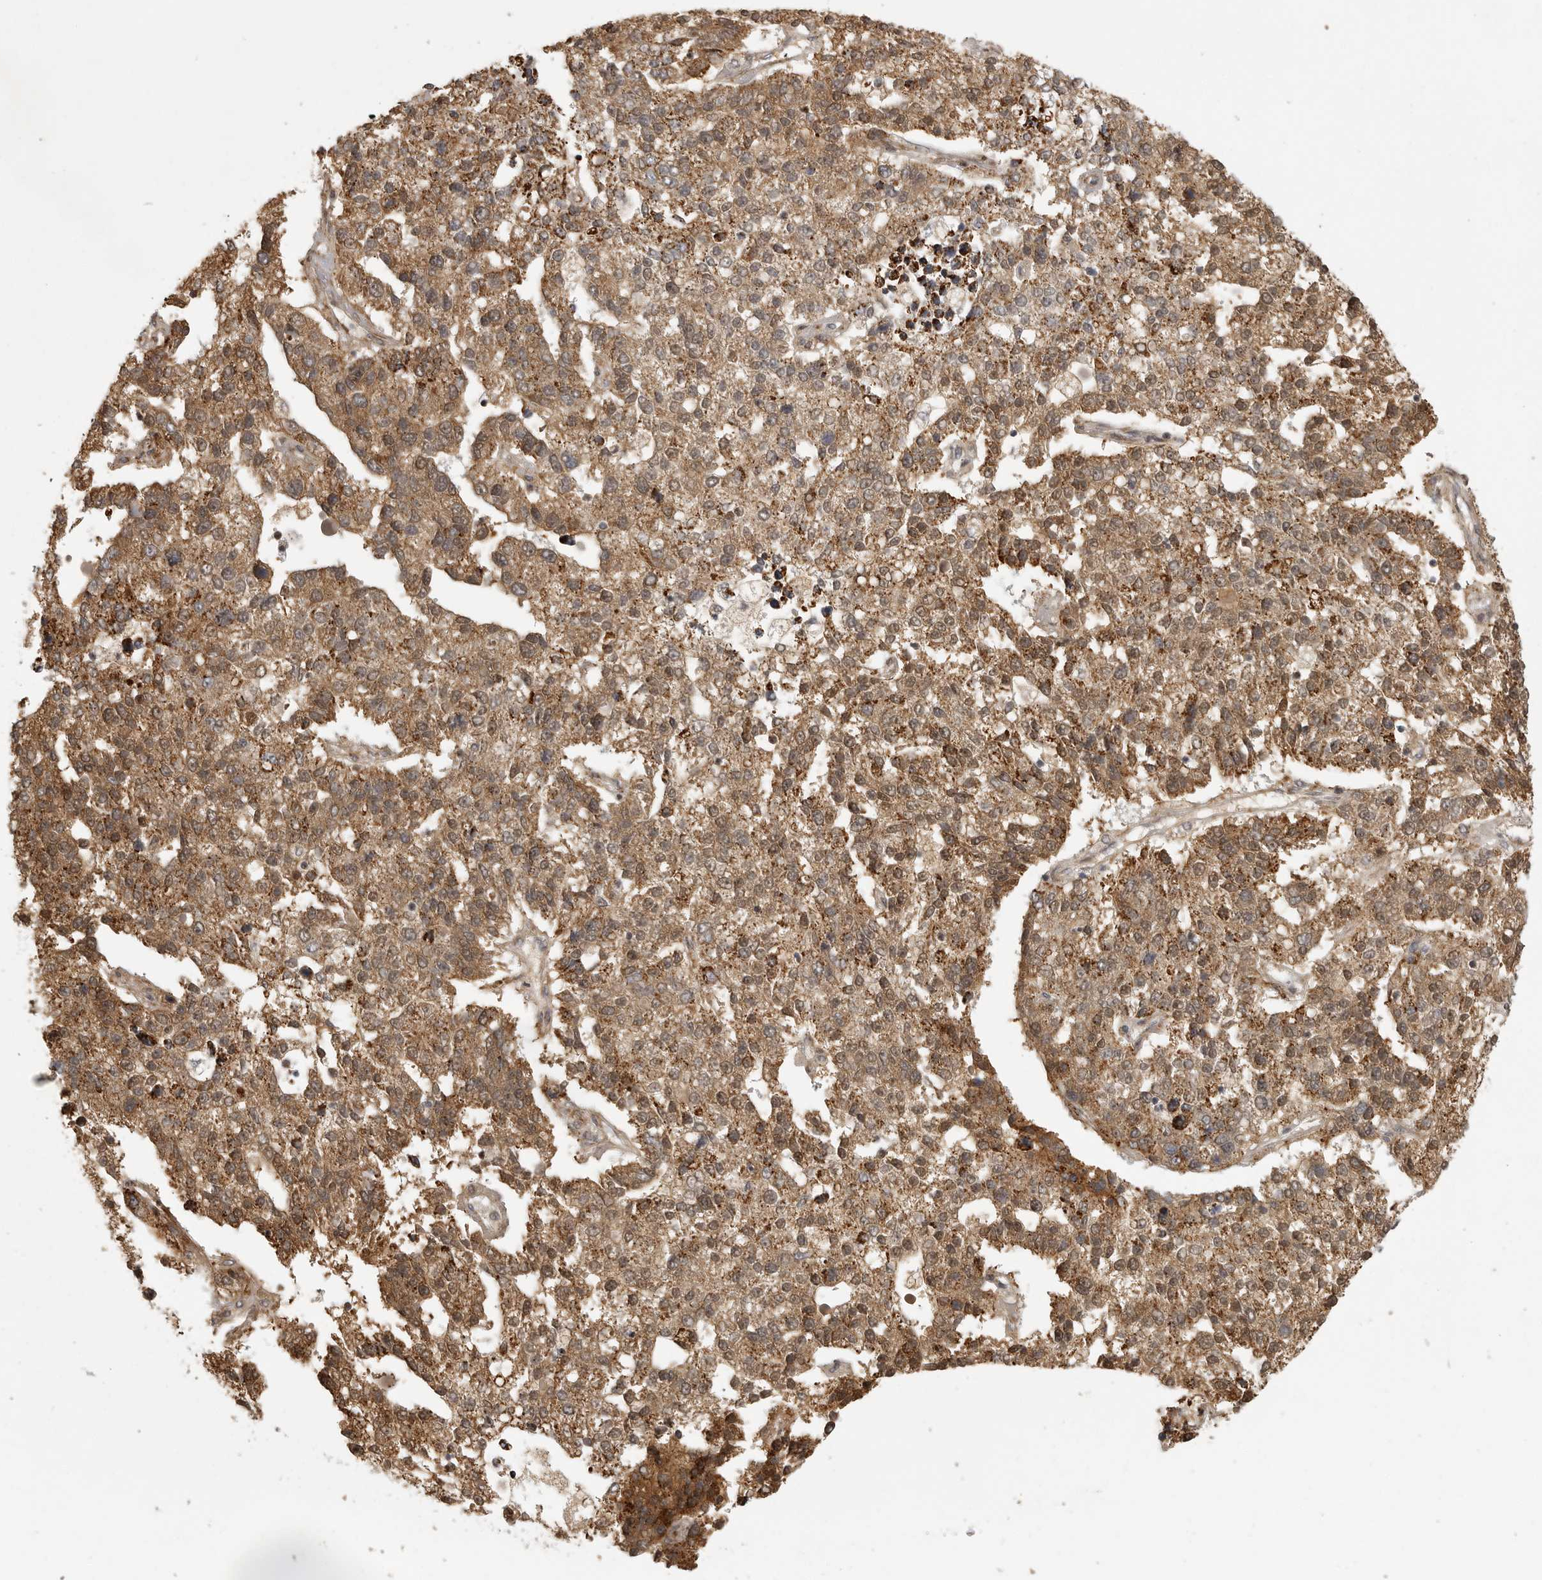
{"staining": {"intensity": "moderate", "quantity": ">75%", "location": "cytoplasmic/membranous"}, "tissue": "pancreatic cancer", "cell_type": "Tumor cells", "image_type": "cancer", "snomed": [{"axis": "morphology", "description": "Adenocarcinoma, NOS"}, {"axis": "topography", "description": "Pancreas"}], "caption": "Pancreatic cancer stained with immunohistochemistry demonstrates moderate cytoplasmic/membranous staining in approximately >75% of tumor cells. (DAB (3,3'-diaminobenzidine) IHC with brightfield microscopy, high magnification).", "gene": "NARS2", "patient": {"sex": "female", "age": 61}}